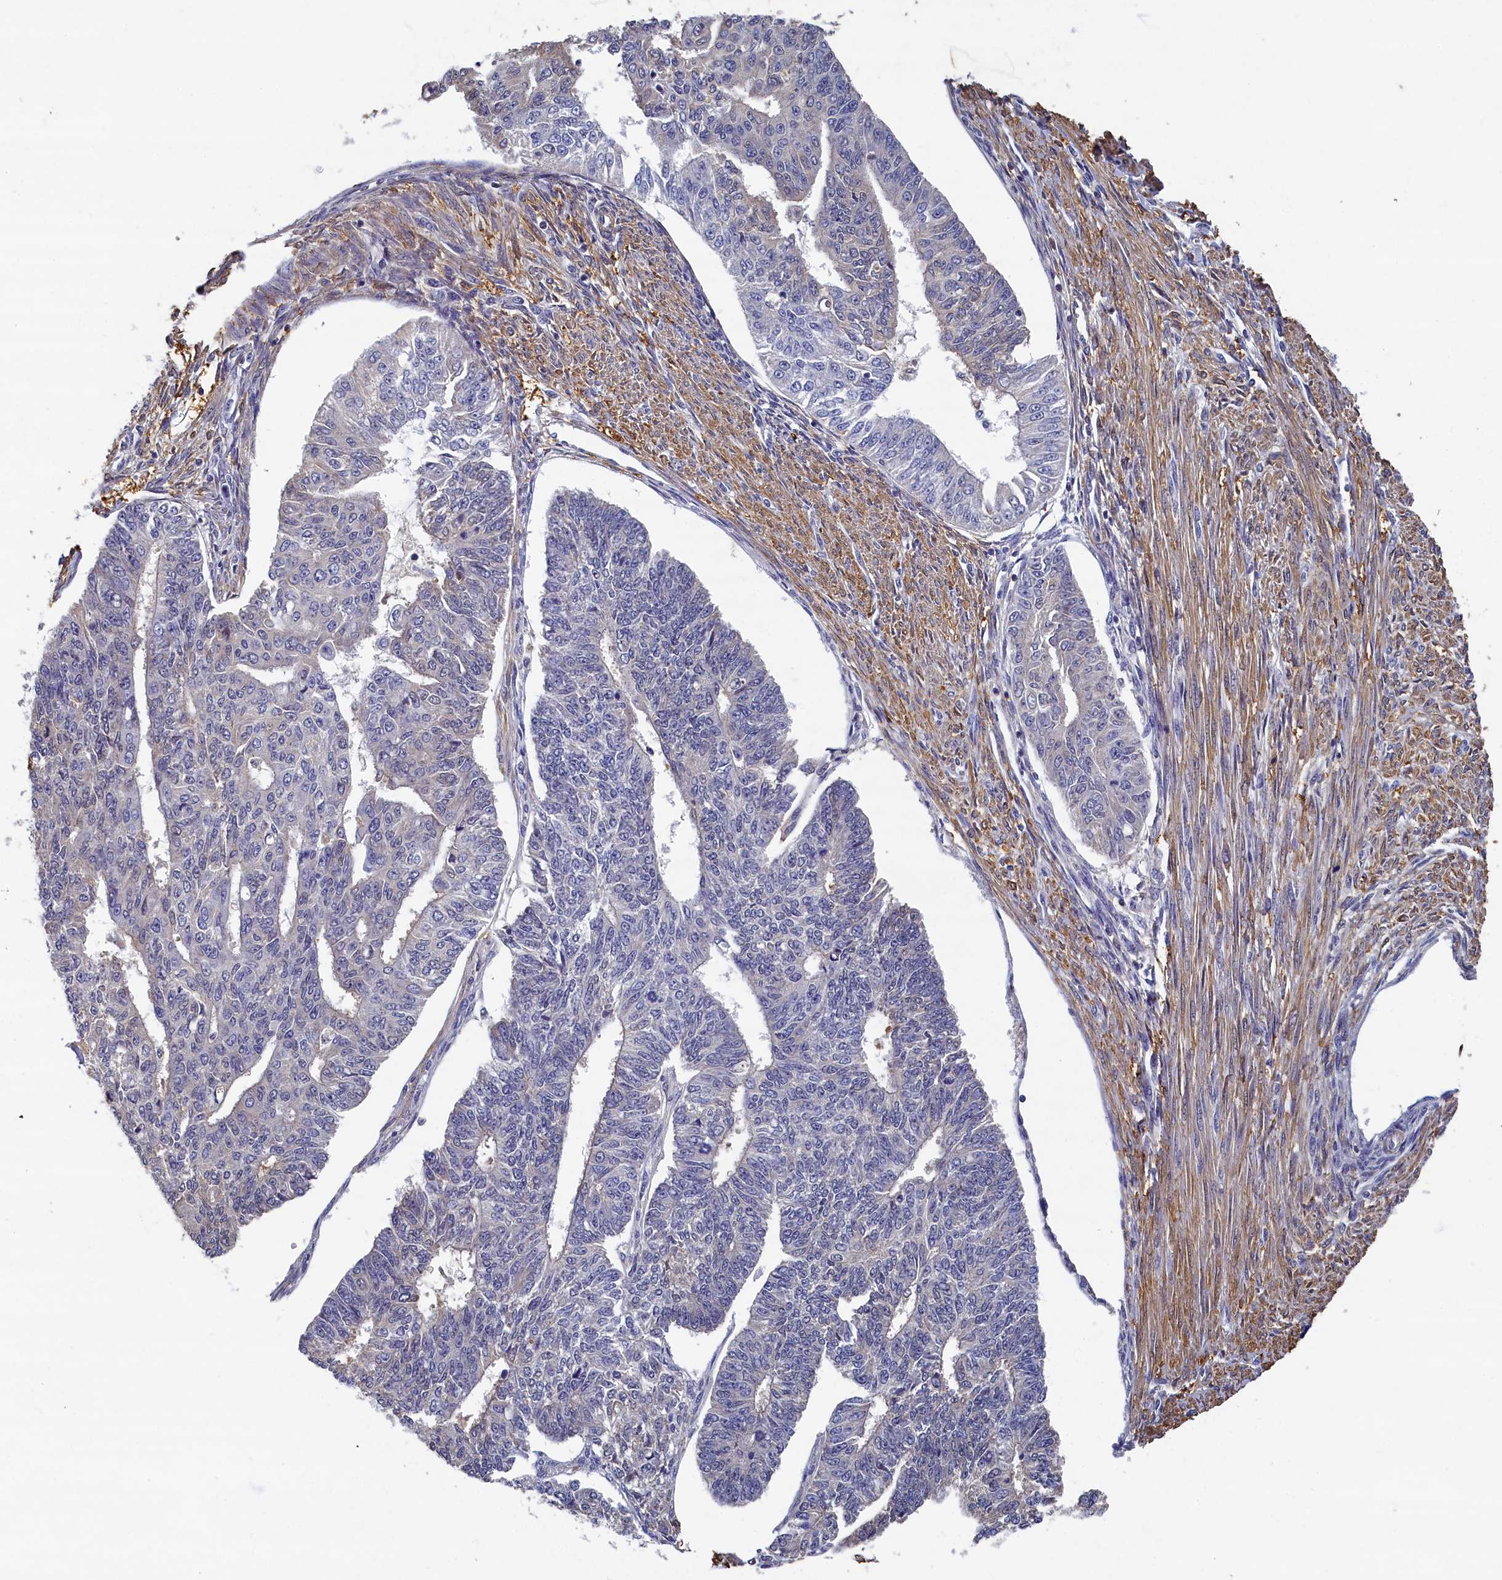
{"staining": {"intensity": "negative", "quantity": "none", "location": "none"}, "tissue": "endometrial cancer", "cell_type": "Tumor cells", "image_type": "cancer", "snomed": [{"axis": "morphology", "description": "Adenocarcinoma, NOS"}, {"axis": "topography", "description": "Endometrium"}], "caption": "Adenocarcinoma (endometrial) was stained to show a protein in brown. There is no significant positivity in tumor cells. (DAB immunohistochemistry (IHC), high magnification).", "gene": "TBCB", "patient": {"sex": "female", "age": 32}}